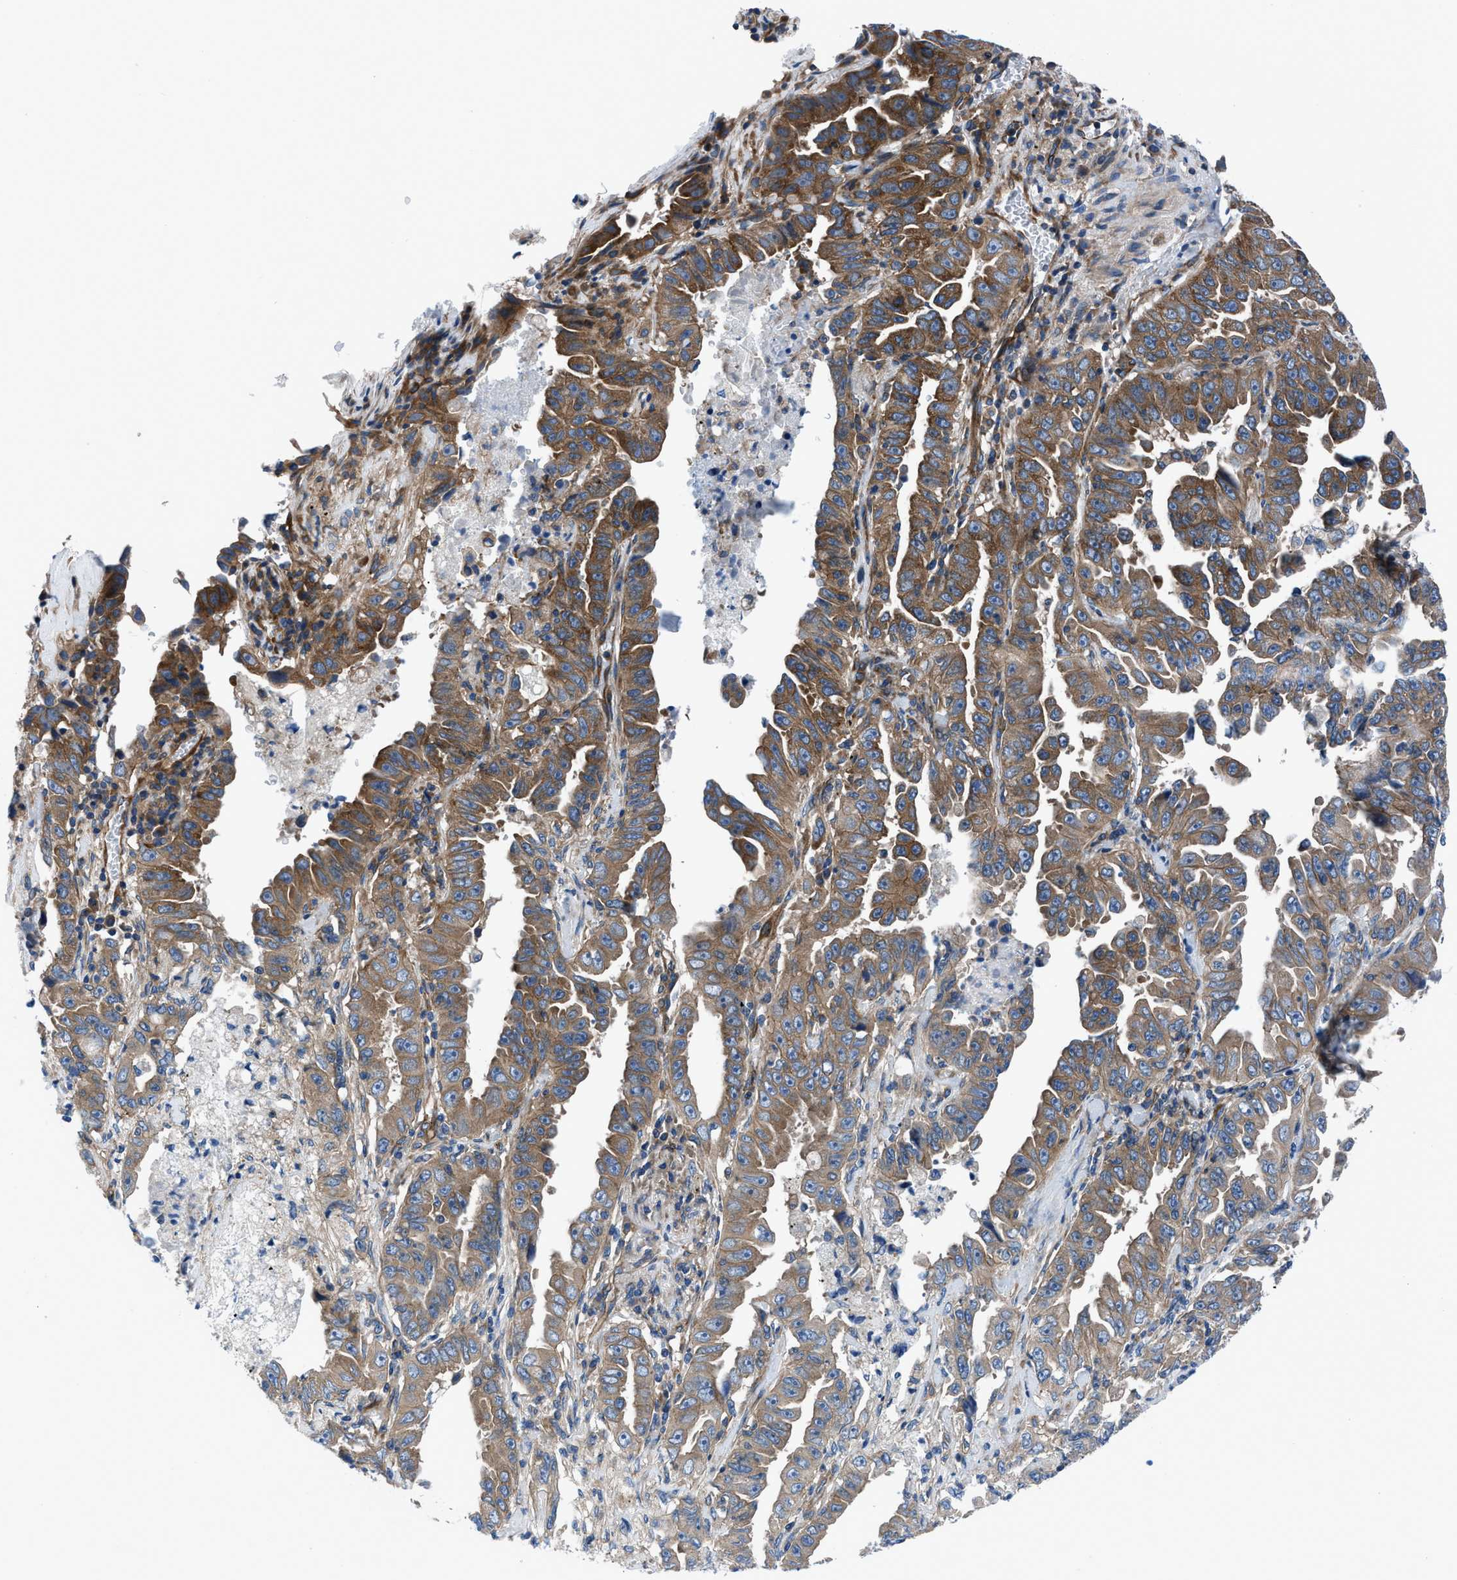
{"staining": {"intensity": "strong", "quantity": ">75%", "location": "cytoplasmic/membranous"}, "tissue": "lung cancer", "cell_type": "Tumor cells", "image_type": "cancer", "snomed": [{"axis": "morphology", "description": "Adenocarcinoma, NOS"}, {"axis": "topography", "description": "Lung"}], "caption": "Immunohistochemistry (IHC) (DAB) staining of lung adenocarcinoma displays strong cytoplasmic/membranous protein positivity in approximately >75% of tumor cells.", "gene": "TRIP4", "patient": {"sex": "female", "age": 51}}